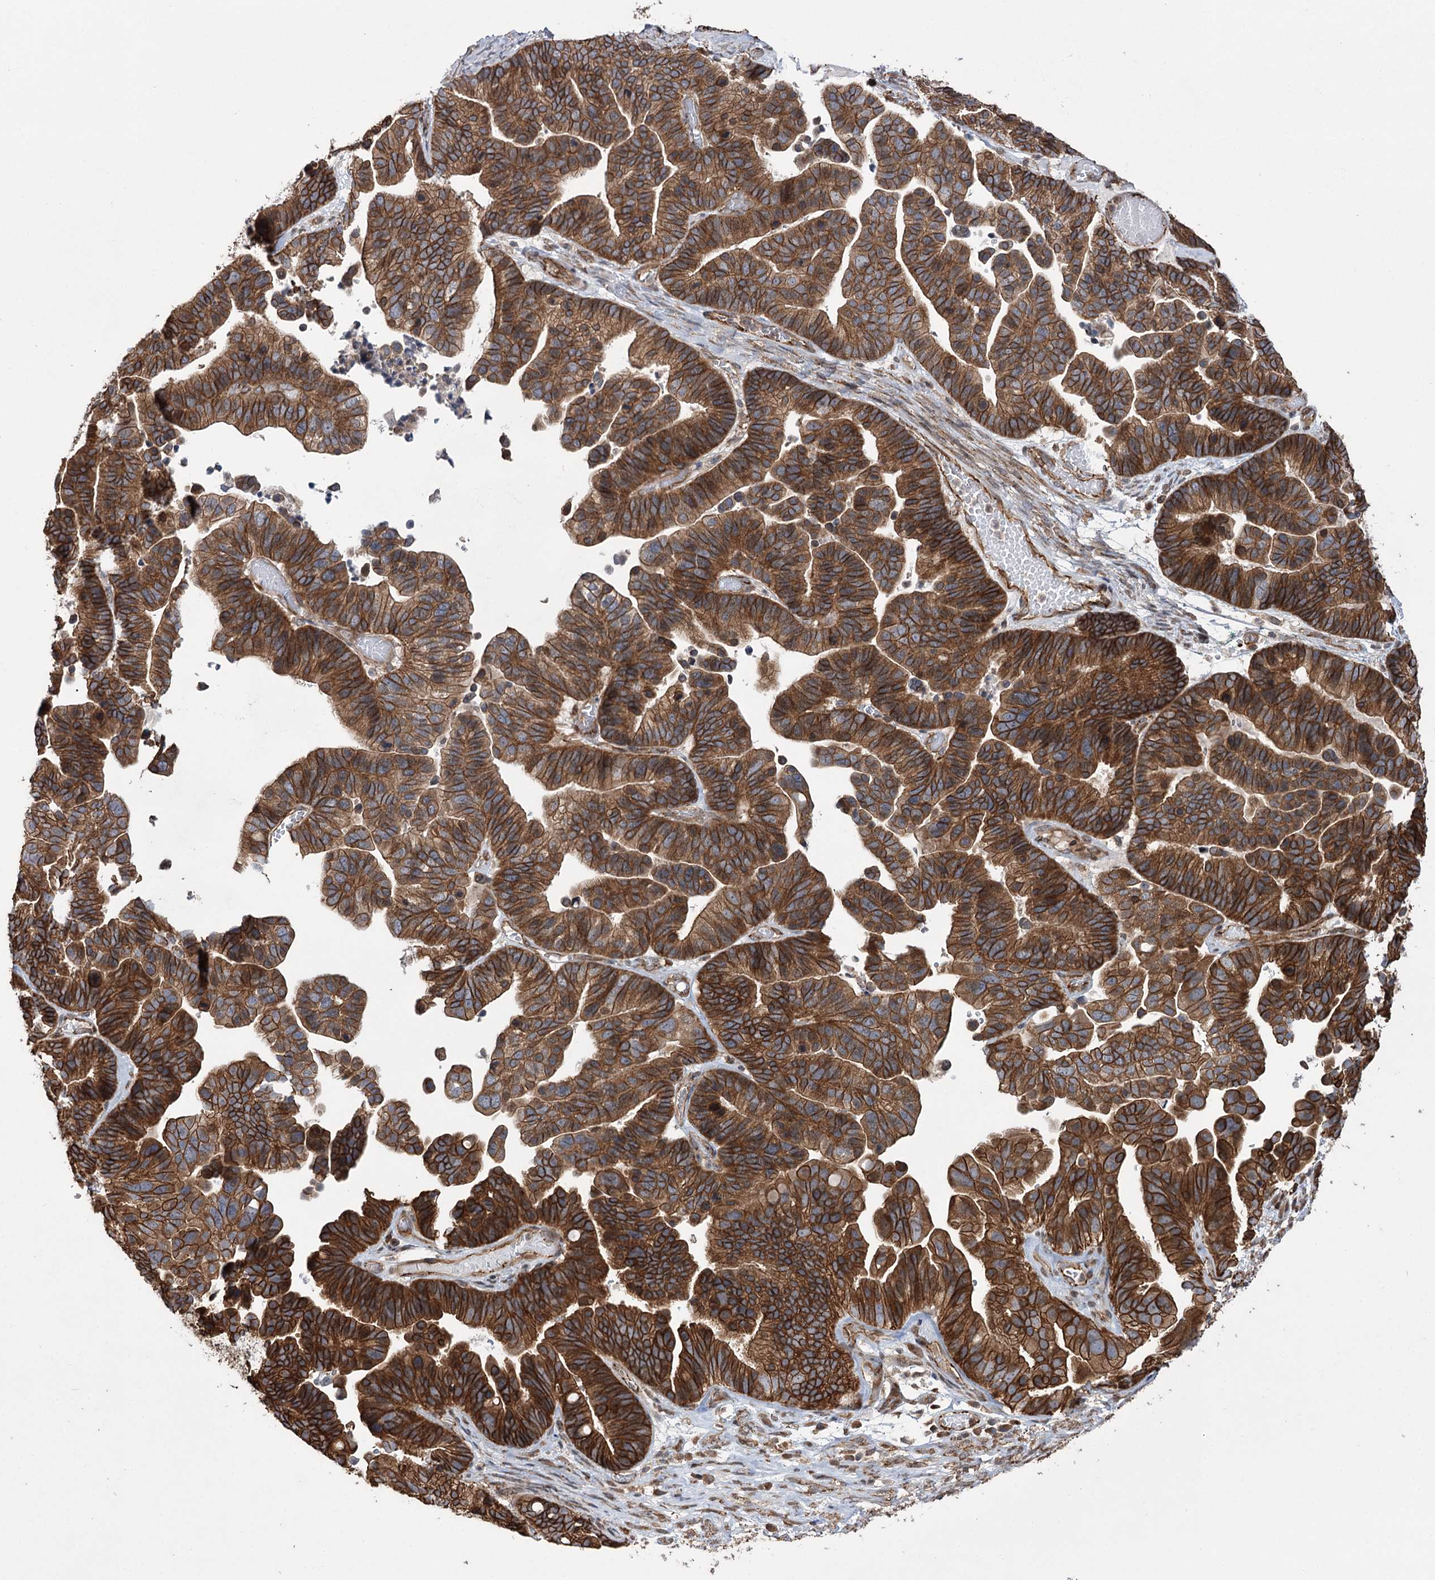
{"staining": {"intensity": "strong", "quantity": ">75%", "location": "cytoplasmic/membranous"}, "tissue": "ovarian cancer", "cell_type": "Tumor cells", "image_type": "cancer", "snomed": [{"axis": "morphology", "description": "Cystadenocarcinoma, serous, NOS"}, {"axis": "topography", "description": "Ovary"}], "caption": "Human ovarian cancer (serous cystadenocarcinoma) stained with a brown dye exhibits strong cytoplasmic/membranous positive staining in about >75% of tumor cells.", "gene": "DHX29", "patient": {"sex": "female", "age": 56}}